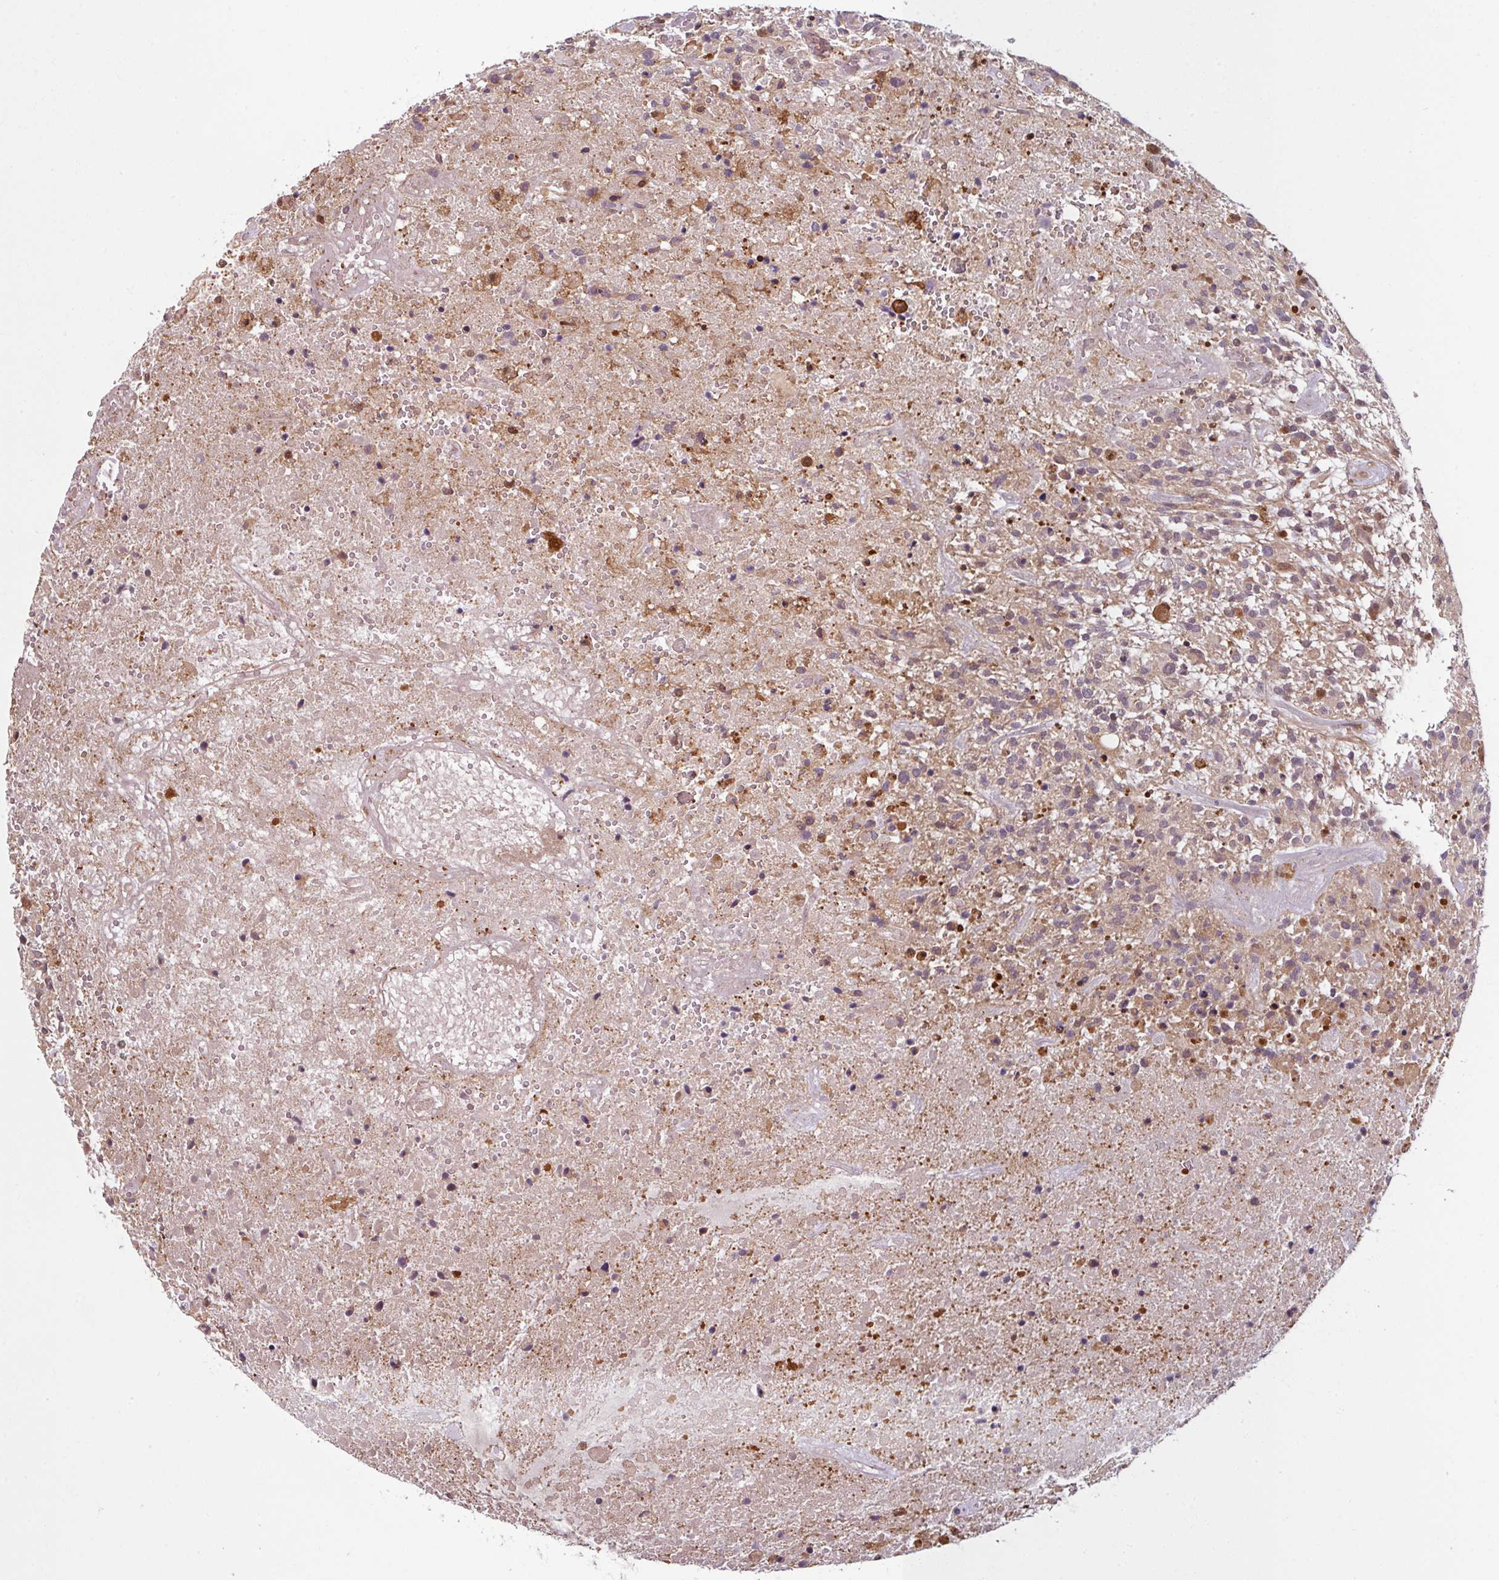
{"staining": {"intensity": "moderate", "quantity": "<25%", "location": "cytoplasmic/membranous"}, "tissue": "glioma", "cell_type": "Tumor cells", "image_type": "cancer", "snomed": [{"axis": "morphology", "description": "Glioma, malignant, High grade"}, {"axis": "topography", "description": "Brain"}], "caption": "There is low levels of moderate cytoplasmic/membranous positivity in tumor cells of malignant glioma (high-grade), as demonstrated by immunohistochemical staining (brown color).", "gene": "KCTD11", "patient": {"sex": "male", "age": 47}}